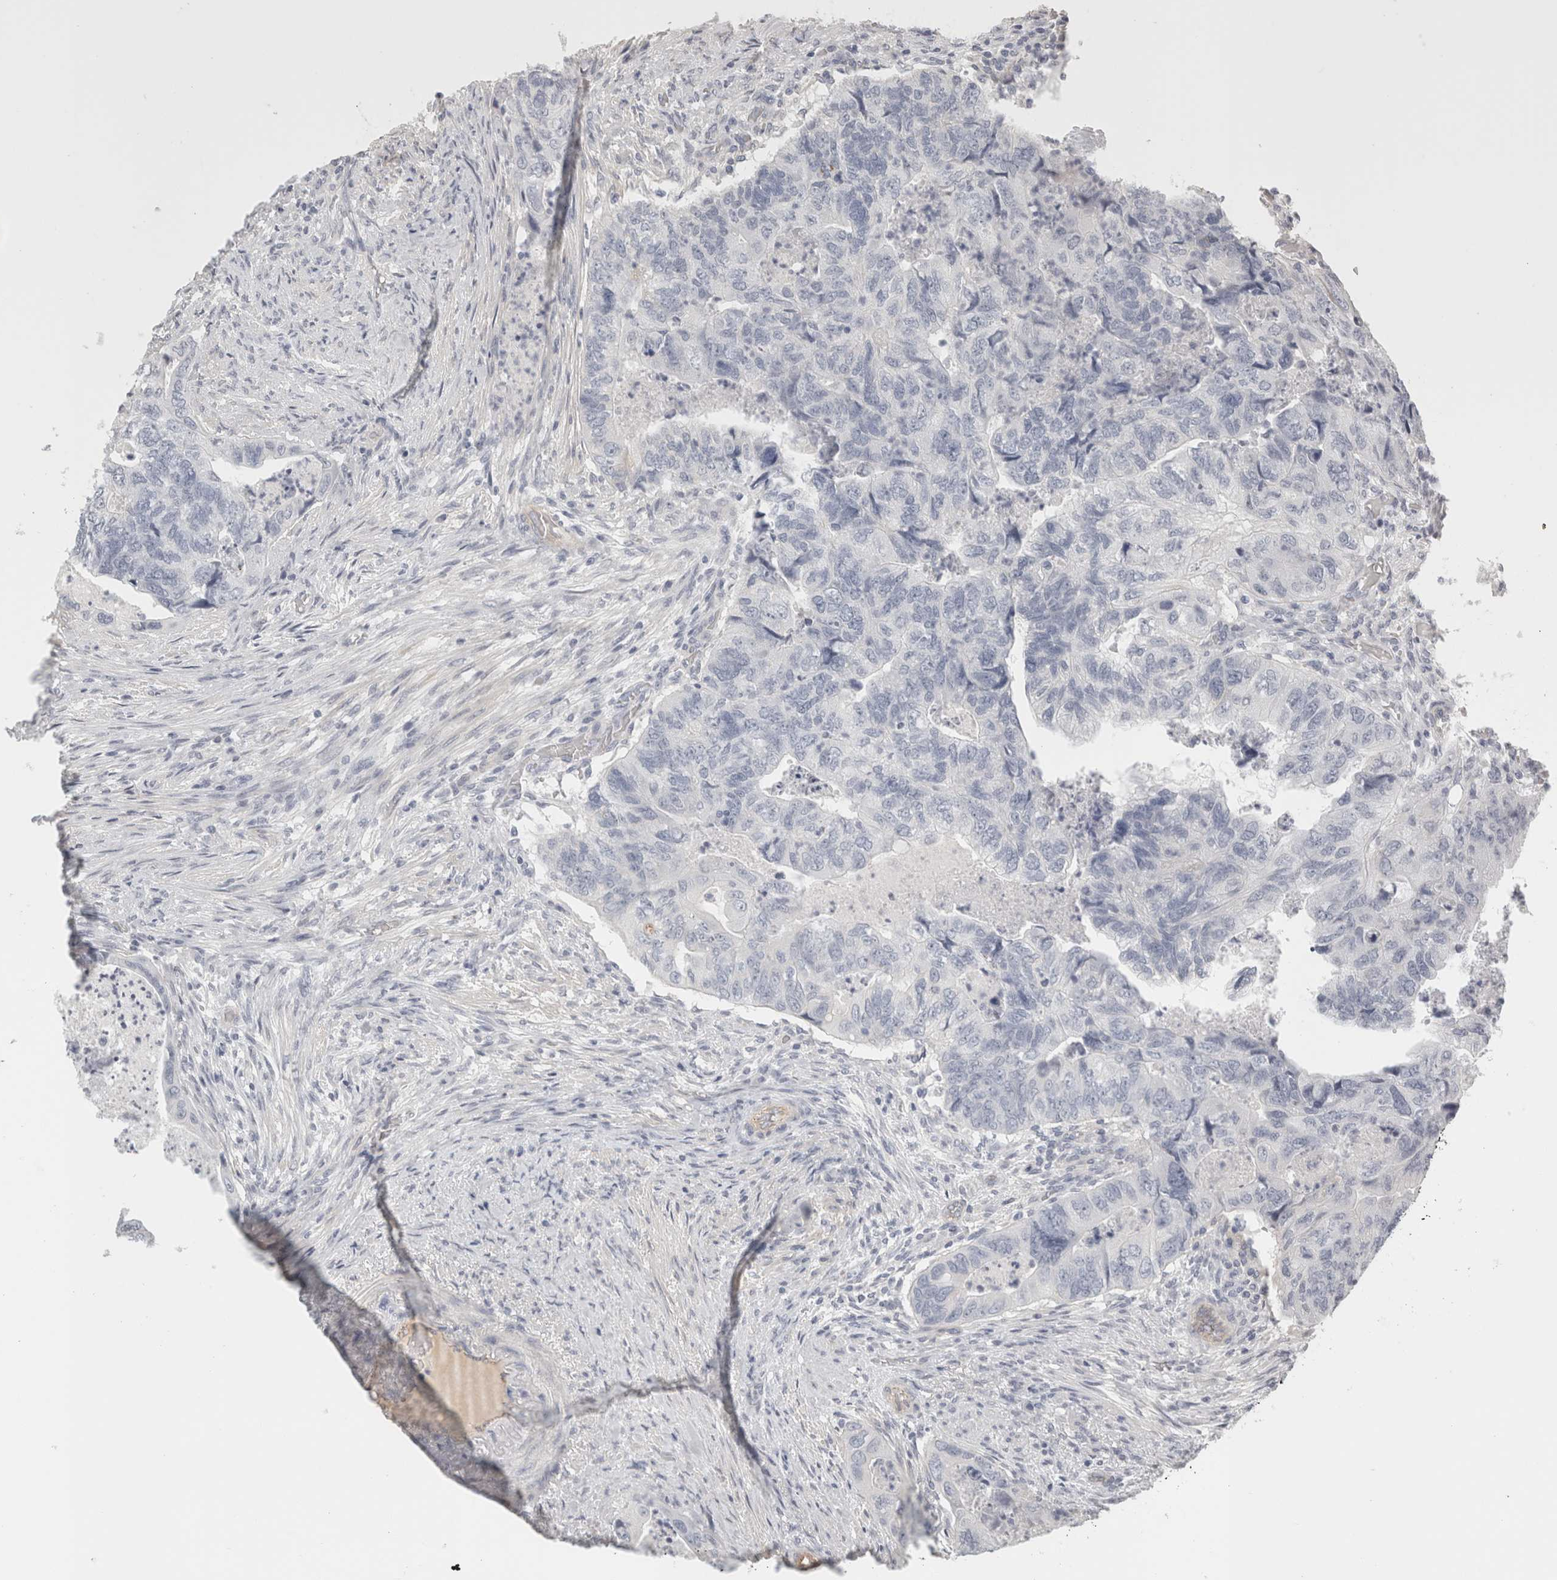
{"staining": {"intensity": "negative", "quantity": "none", "location": "none"}, "tissue": "colorectal cancer", "cell_type": "Tumor cells", "image_type": "cancer", "snomed": [{"axis": "morphology", "description": "Adenocarcinoma, NOS"}, {"axis": "topography", "description": "Rectum"}], "caption": "This is an immunohistochemistry (IHC) photomicrograph of human colorectal cancer (adenocarcinoma). There is no expression in tumor cells.", "gene": "FBLIM1", "patient": {"sex": "male", "age": 63}}